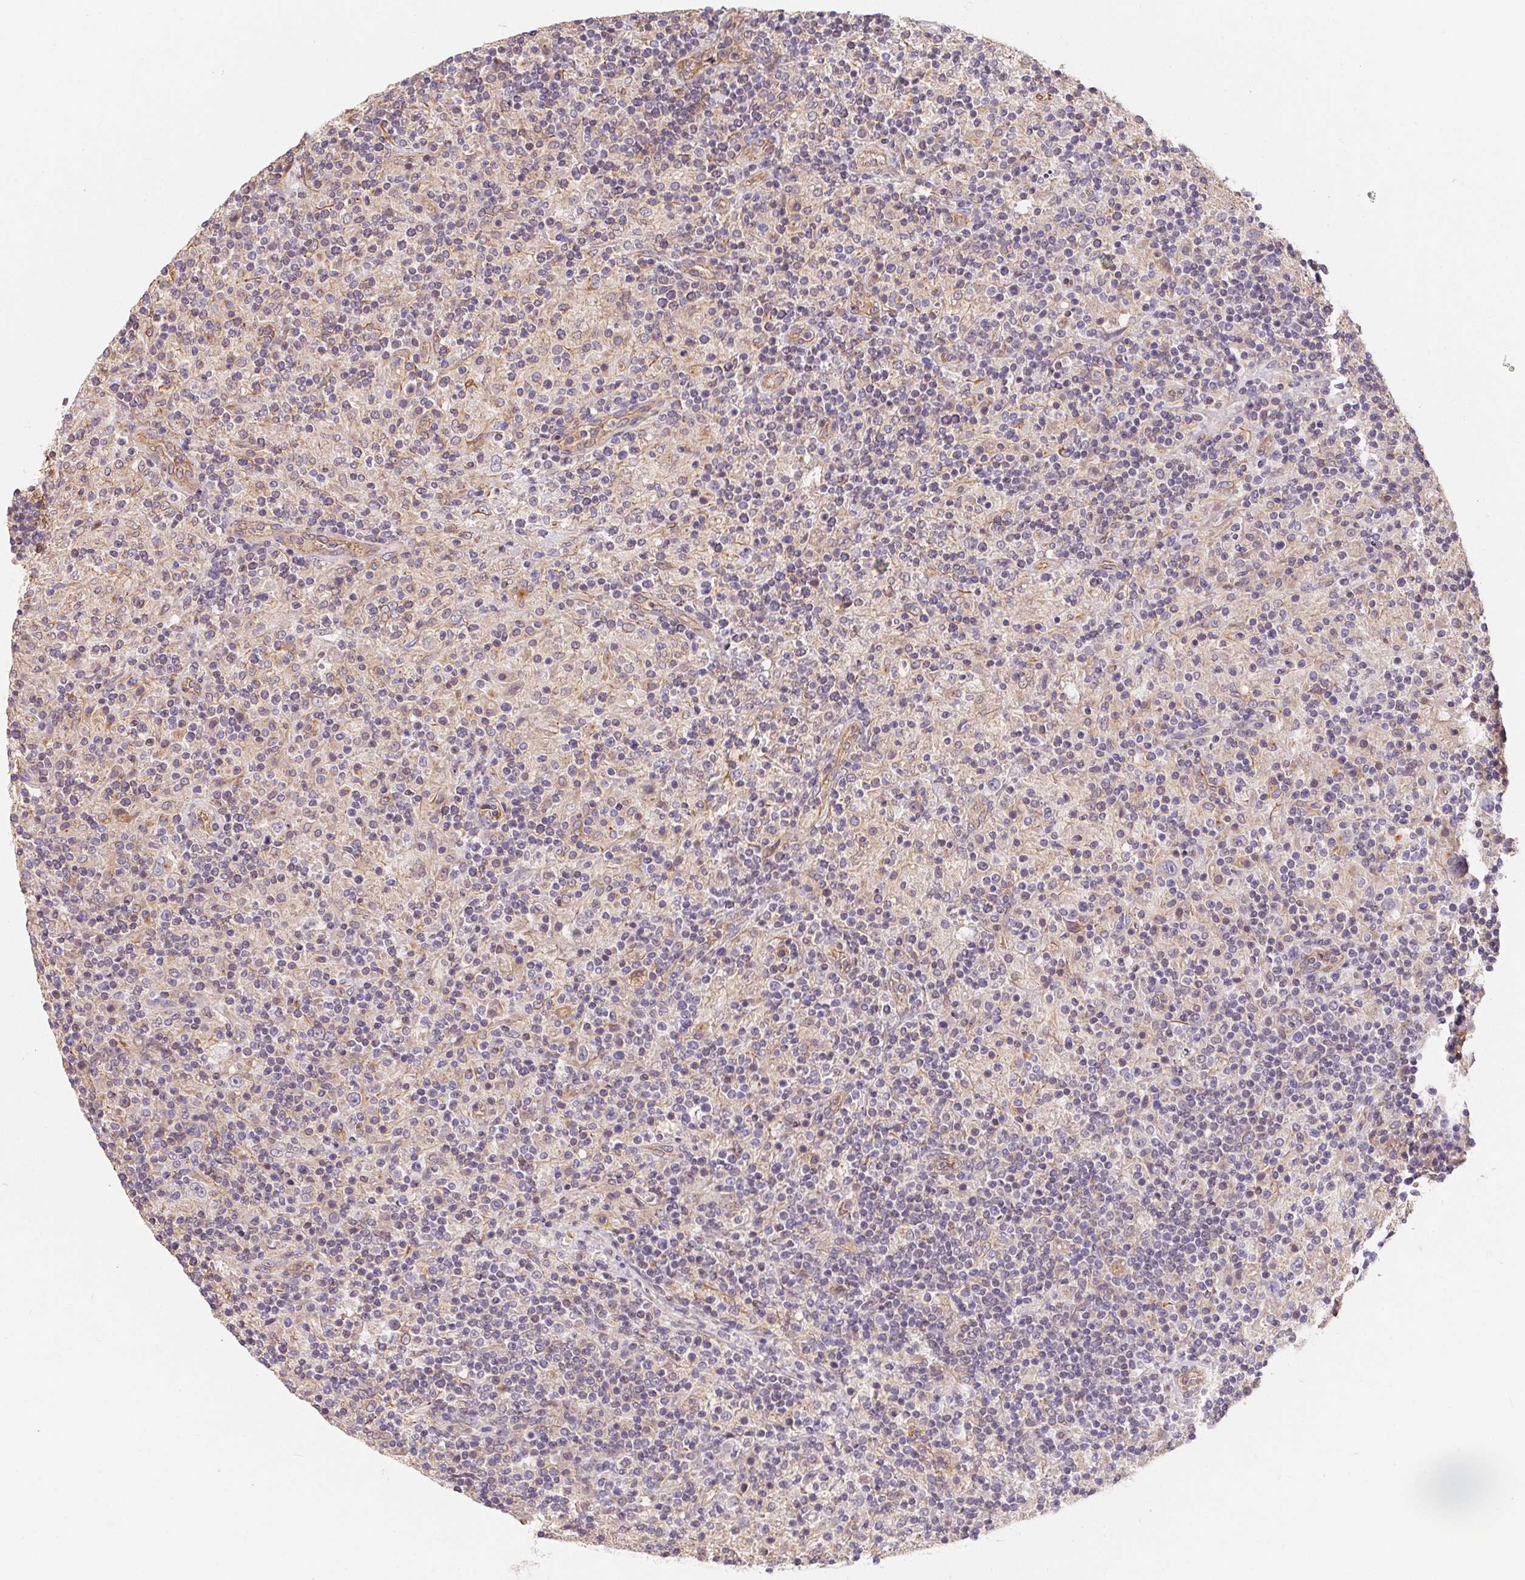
{"staining": {"intensity": "weak", "quantity": "25%-75%", "location": "cytoplasmic/membranous"}, "tissue": "lymphoma", "cell_type": "Tumor cells", "image_type": "cancer", "snomed": [{"axis": "morphology", "description": "Hodgkin's disease, NOS"}, {"axis": "topography", "description": "Lymph node"}], "caption": "Immunohistochemistry staining of lymphoma, which exhibits low levels of weak cytoplasmic/membranous staining in about 25%-75% of tumor cells indicating weak cytoplasmic/membranous protein expression. The staining was performed using DAB (3,3'-diaminobenzidine) (brown) for protein detection and nuclei were counterstained in hematoxylin (blue).", "gene": "TBKBP1", "patient": {"sex": "male", "age": 70}}